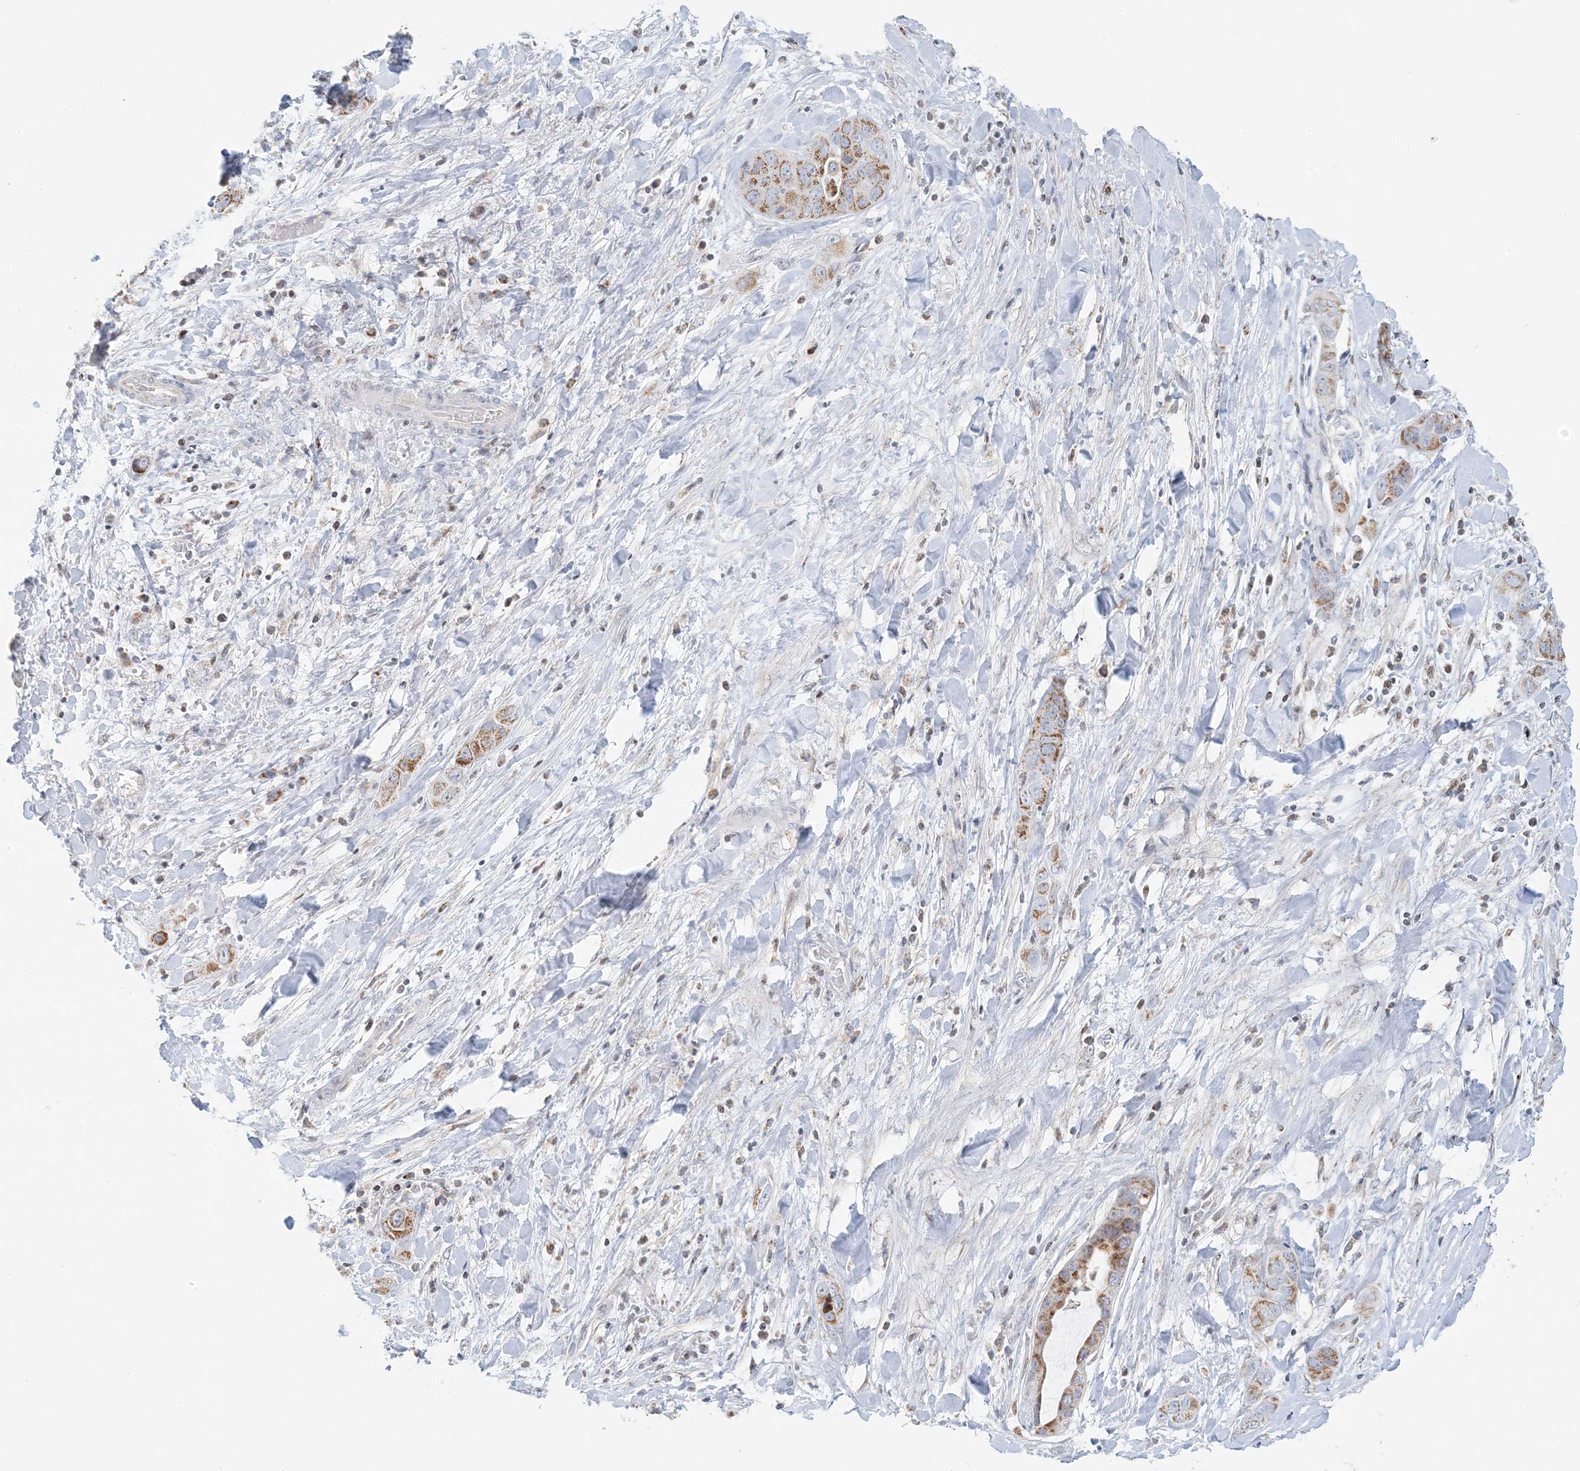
{"staining": {"intensity": "moderate", "quantity": ">75%", "location": "cytoplasmic/membranous"}, "tissue": "liver cancer", "cell_type": "Tumor cells", "image_type": "cancer", "snomed": [{"axis": "morphology", "description": "Cholangiocarcinoma"}, {"axis": "topography", "description": "Liver"}], "caption": "Immunohistochemistry (DAB (3,3'-diaminobenzidine)) staining of human cholangiocarcinoma (liver) shows moderate cytoplasmic/membranous protein staining in about >75% of tumor cells.", "gene": "BDH1", "patient": {"sex": "female", "age": 52}}